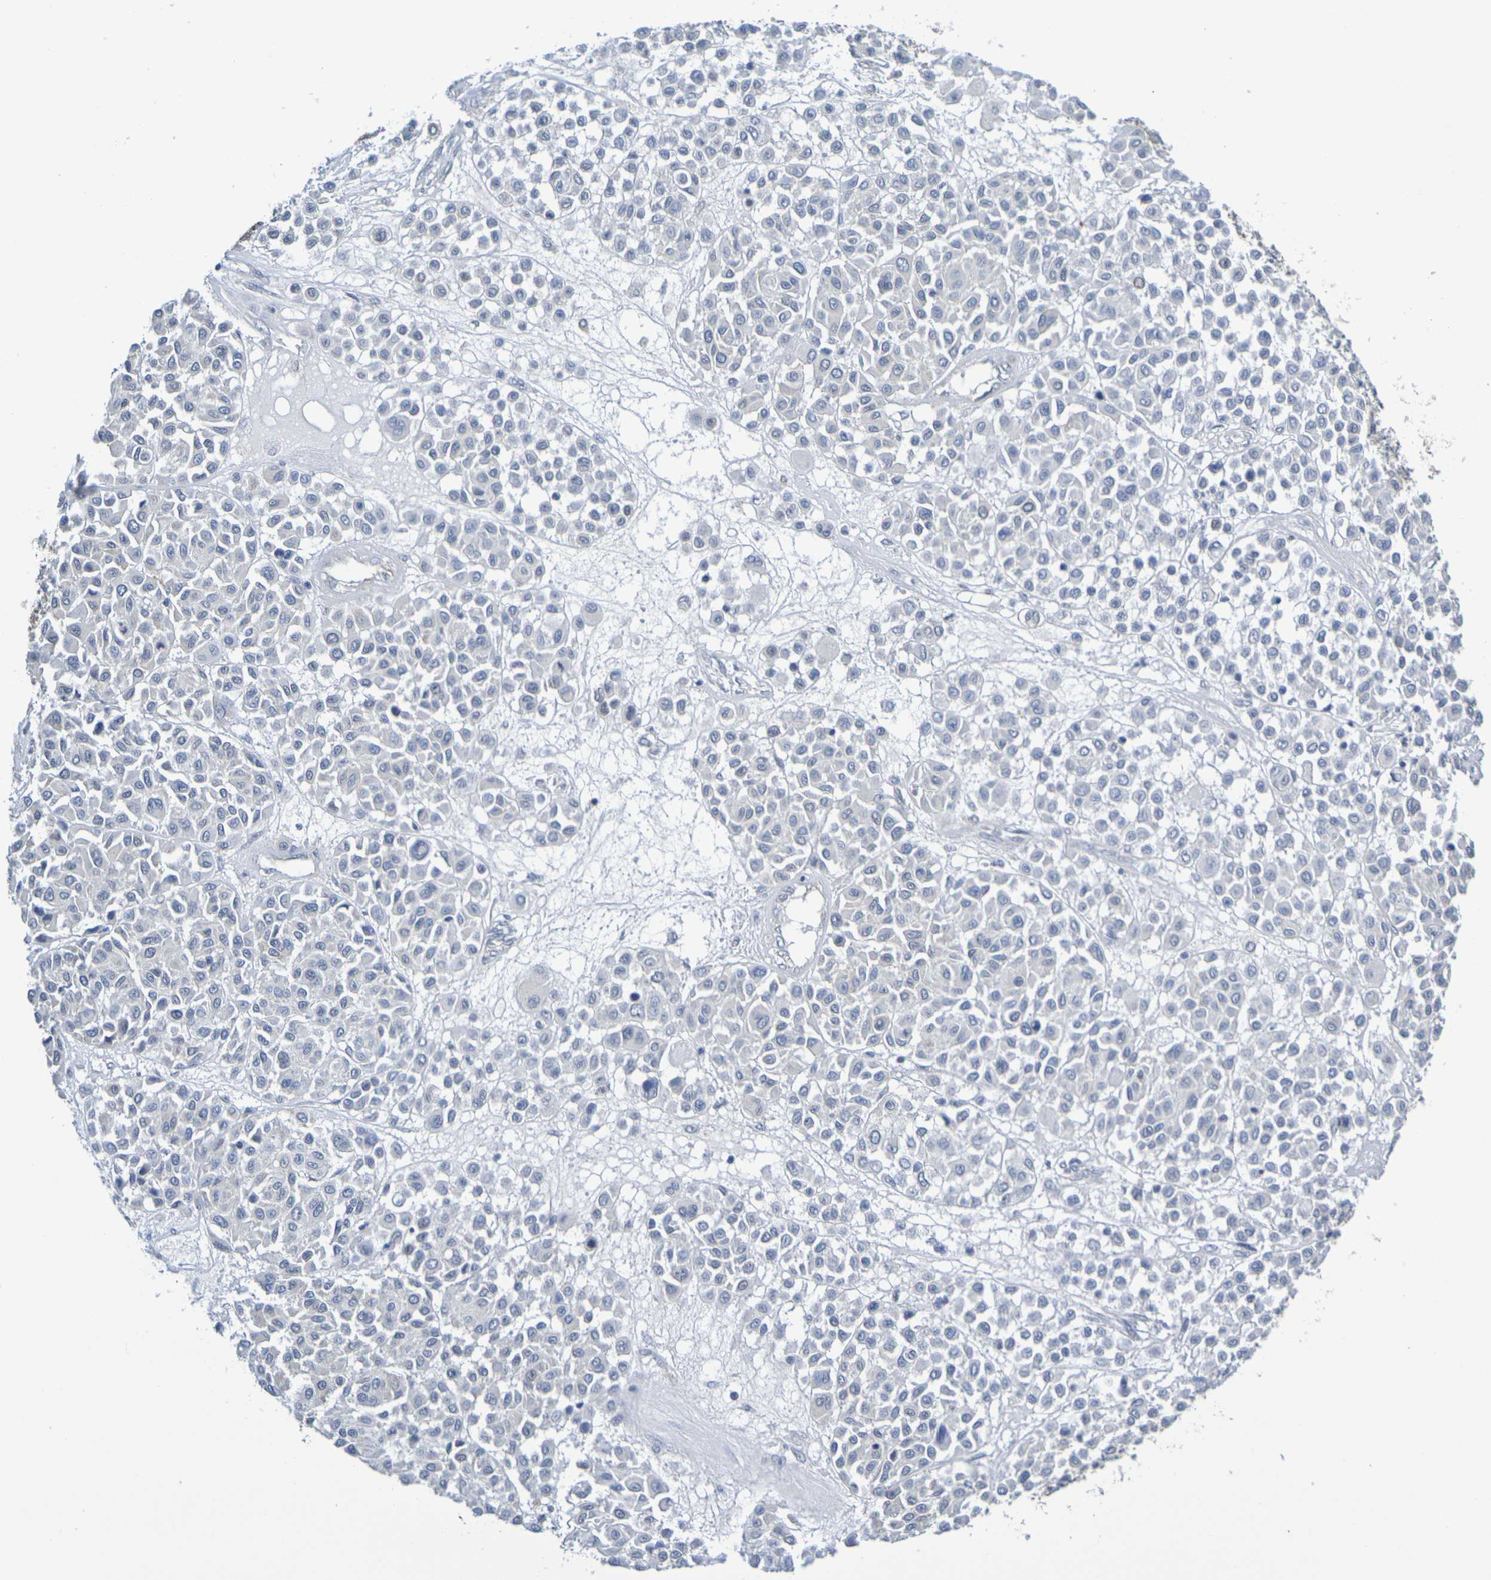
{"staining": {"intensity": "negative", "quantity": "none", "location": "none"}, "tissue": "melanoma", "cell_type": "Tumor cells", "image_type": "cancer", "snomed": [{"axis": "morphology", "description": "Malignant melanoma, Metastatic site"}, {"axis": "topography", "description": "Soft tissue"}], "caption": "DAB immunohistochemical staining of human malignant melanoma (metastatic site) exhibits no significant expression in tumor cells.", "gene": "CHRNB1", "patient": {"sex": "male", "age": 41}}